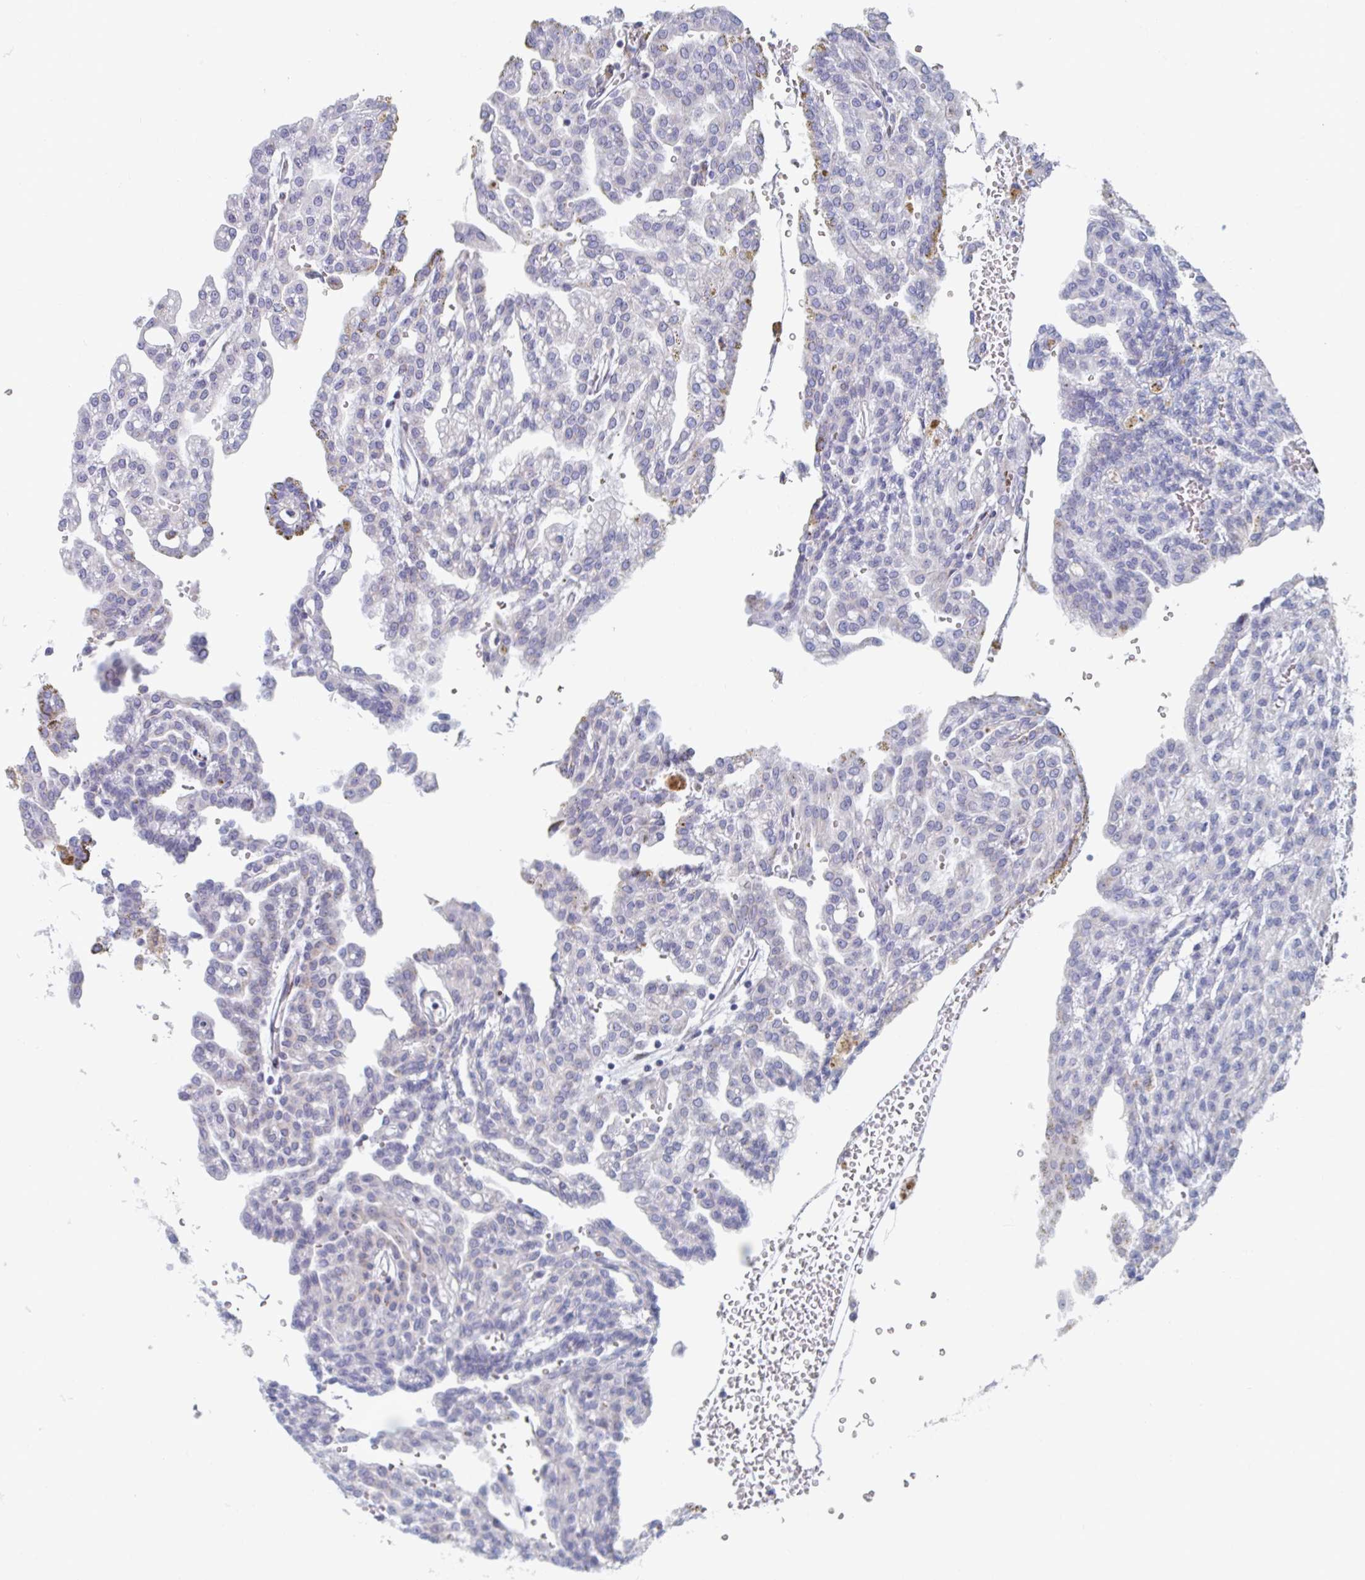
{"staining": {"intensity": "moderate", "quantity": "<25%", "location": "cytoplasmic/membranous"}, "tissue": "renal cancer", "cell_type": "Tumor cells", "image_type": "cancer", "snomed": [{"axis": "morphology", "description": "Adenocarcinoma, NOS"}, {"axis": "topography", "description": "Kidney"}], "caption": "Protein staining of renal cancer tissue displays moderate cytoplasmic/membranous staining in approximately <25% of tumor cells.", "gene": "PSMG1", "patient": {"sex": "male", "age": 63}}